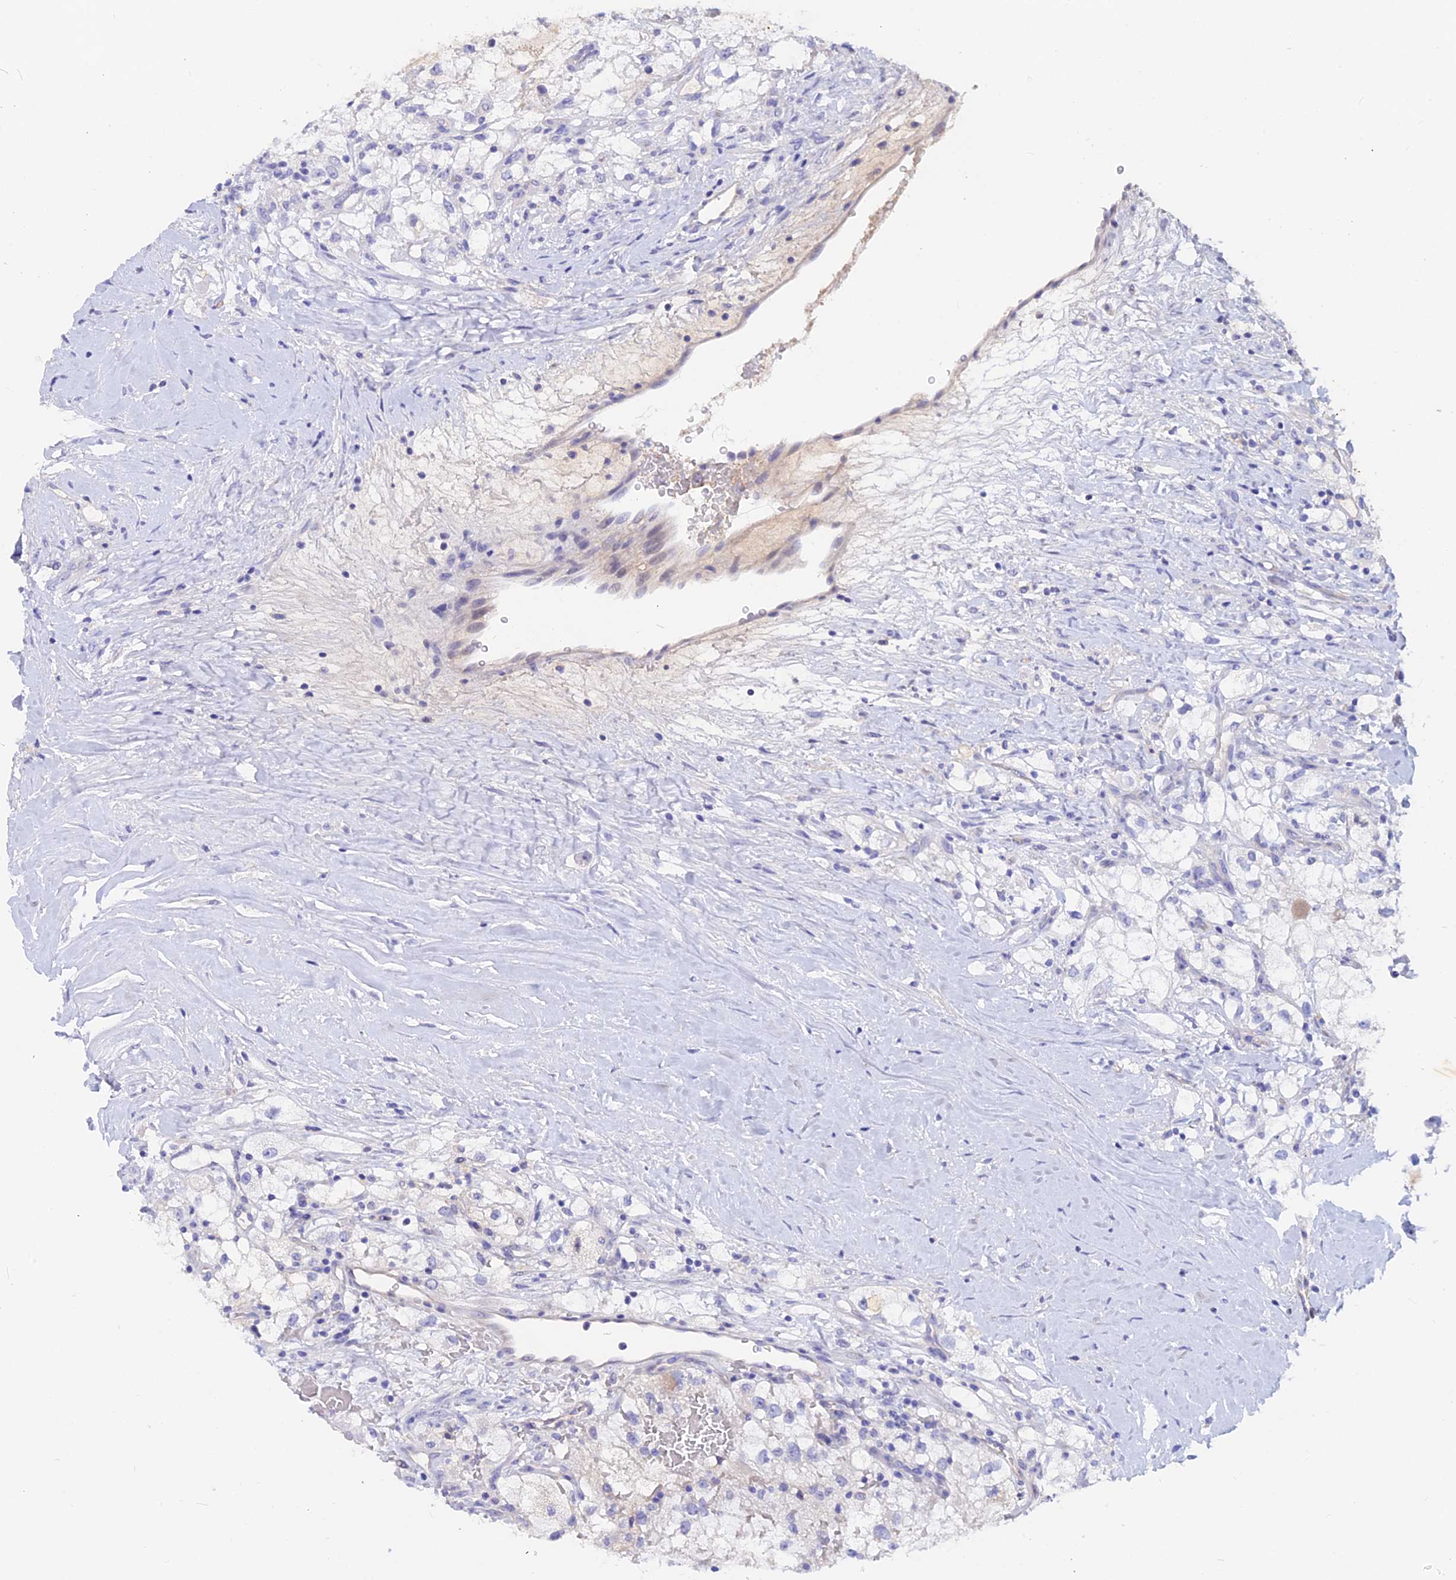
{"staining": {"intensity": "negative", "quantity": "none", "location": "none"}, "tissue": "renal cancer", "cell_type": "Tumor cells", "image_type": "cancer", "snomed": [{"axis": "morphology", "description": "Adenocarcinoma, NOS"}, {"axis": "topography", "description": "Kidney"}], "caption": "Tumor cells are negative for protein expression in human adenocarcinoma (renal).", "gene": "GK5", "patient": {"sex": "male", "age": 59}}